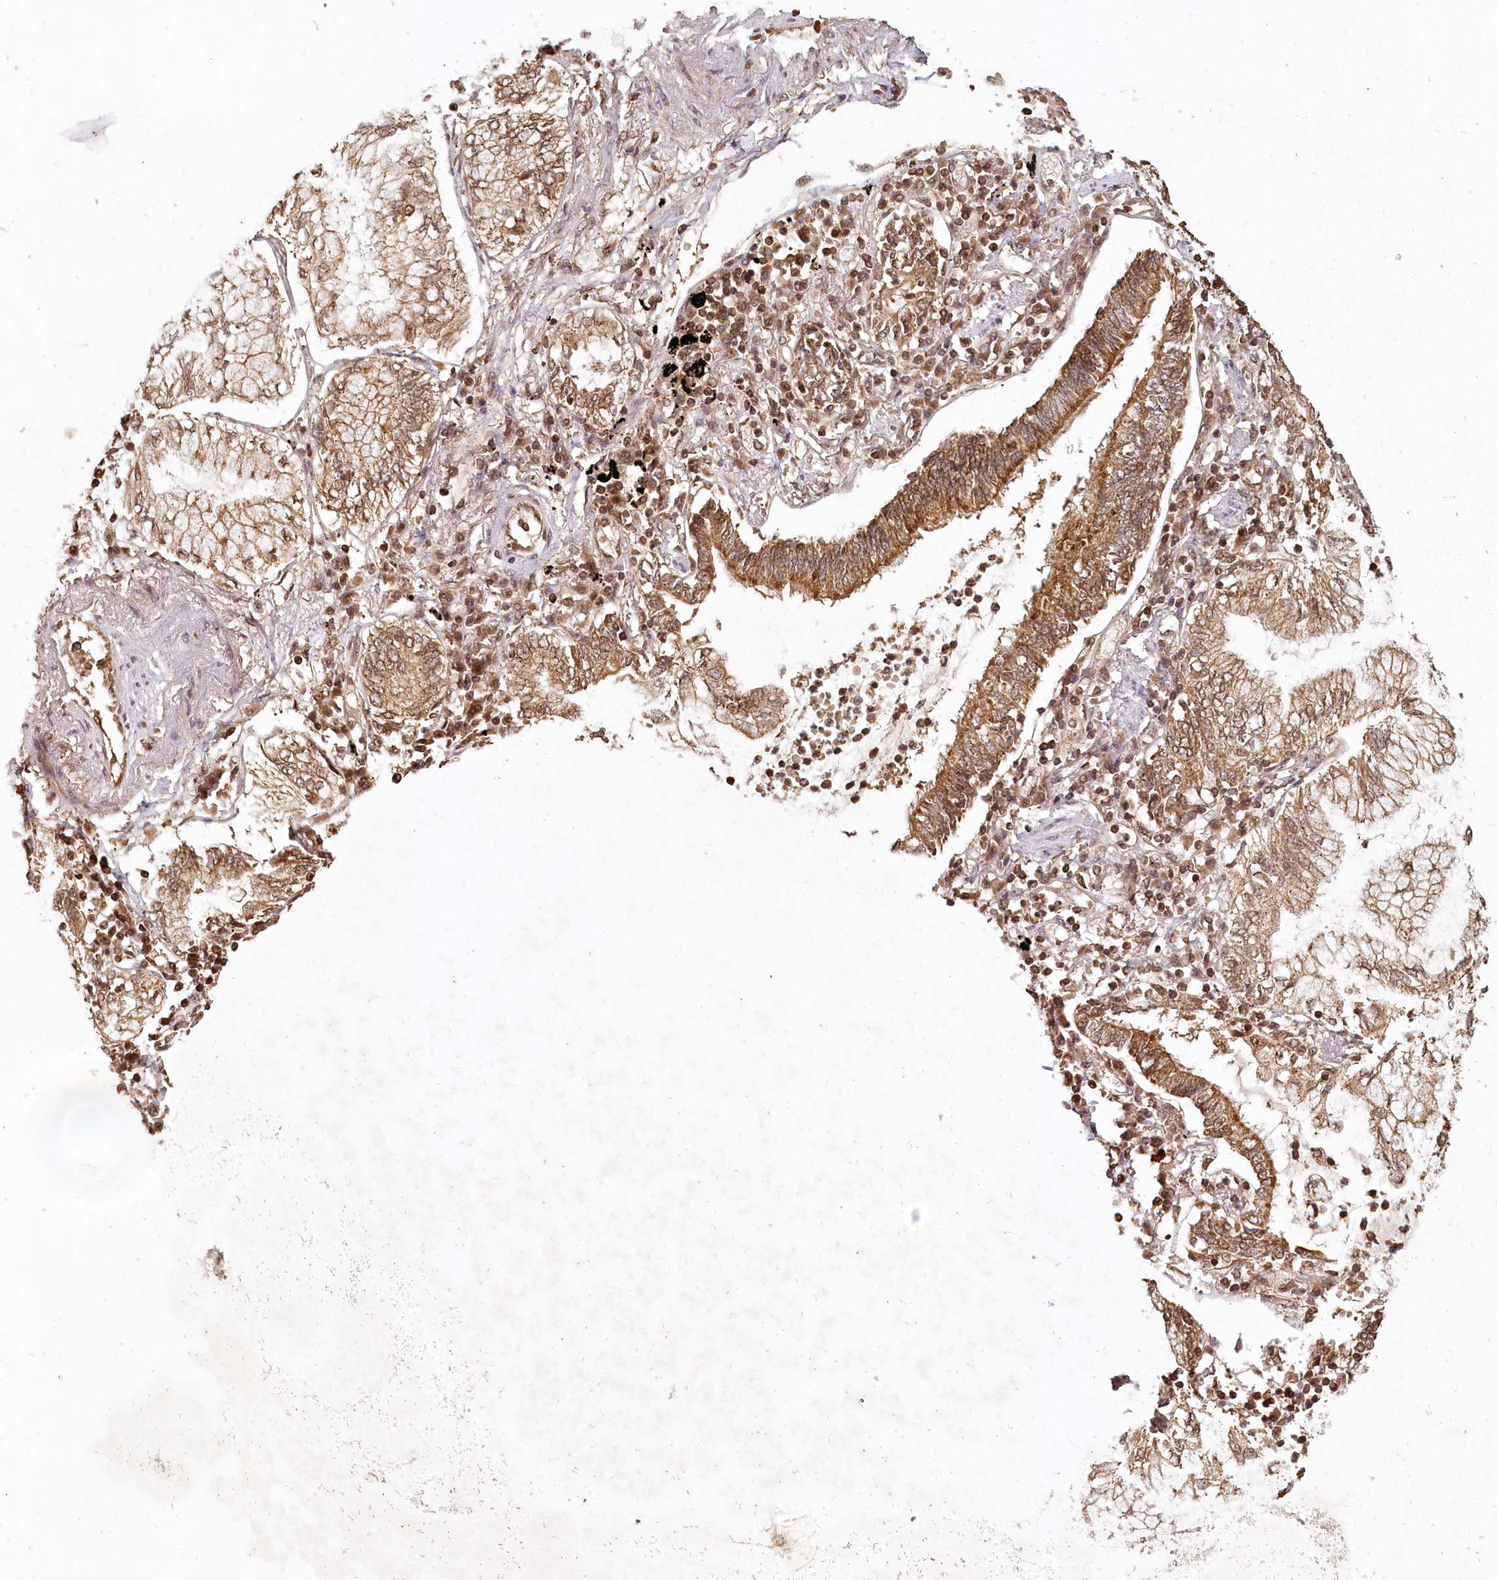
{"staining": {"intensity": "moderate", "quantity": ">75%", "location": "cytoplasmic/membranous"}, "tissue": "lung cancer", "cell_type": "Tumor cells", "image_type": "cancer", "snomed": [{"axis": "morphology", "description": "Adenocarcinoma, NOS"}, {"axis": "topography", "description": "Lung"}], "caption": "Lung adenocarcinoma stained with a protein marker exhibits moderate staining in tumor cells.", "gene": "MICU1", "patient": {"sex": "female", "age": 70}}